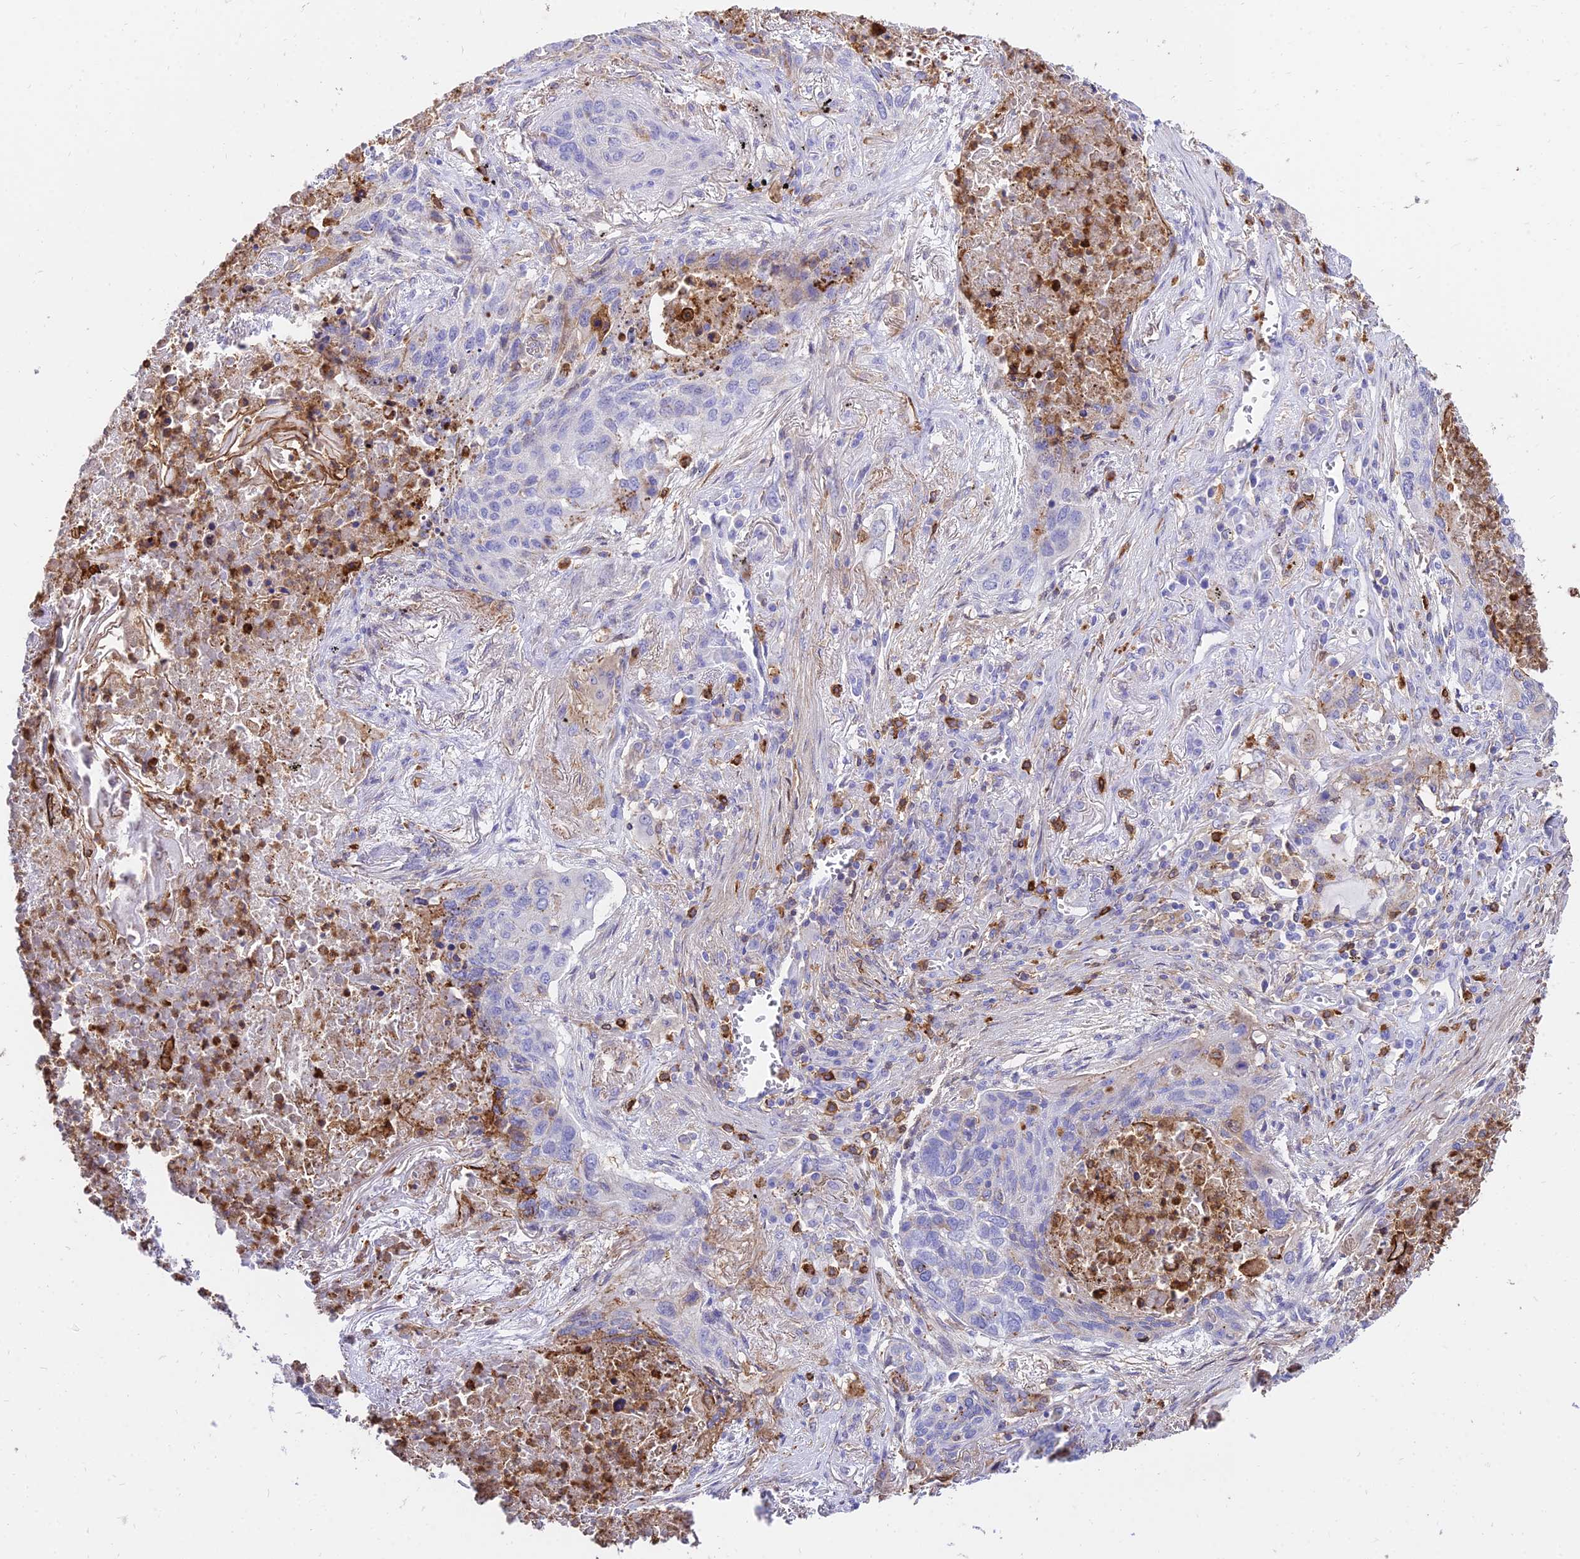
{"staining": {"intensity": "negative", "quantity": "none", "location": "none"}, "tissue": "lung cancer", "cell_type": "Tumor cells", "image_type": "cancer", "snomed": [{"axis": "morphology", "description": "Squamous cell carcinoma, NOS"}, {"axis": "topography", "description": "Lung"}], "caption": "DAB immunohistochemical staining of human lung cancer shows no significant staining in tumor cells. Brightfield microscopy of immunohistochemistry stained with DAB (3,3'-diaminobenzidine) (brown) and hematoxylin (blue), captured at high magnification.", "gene": "SREK1IP1", "patient": {"sex": "female", "age": 63}}